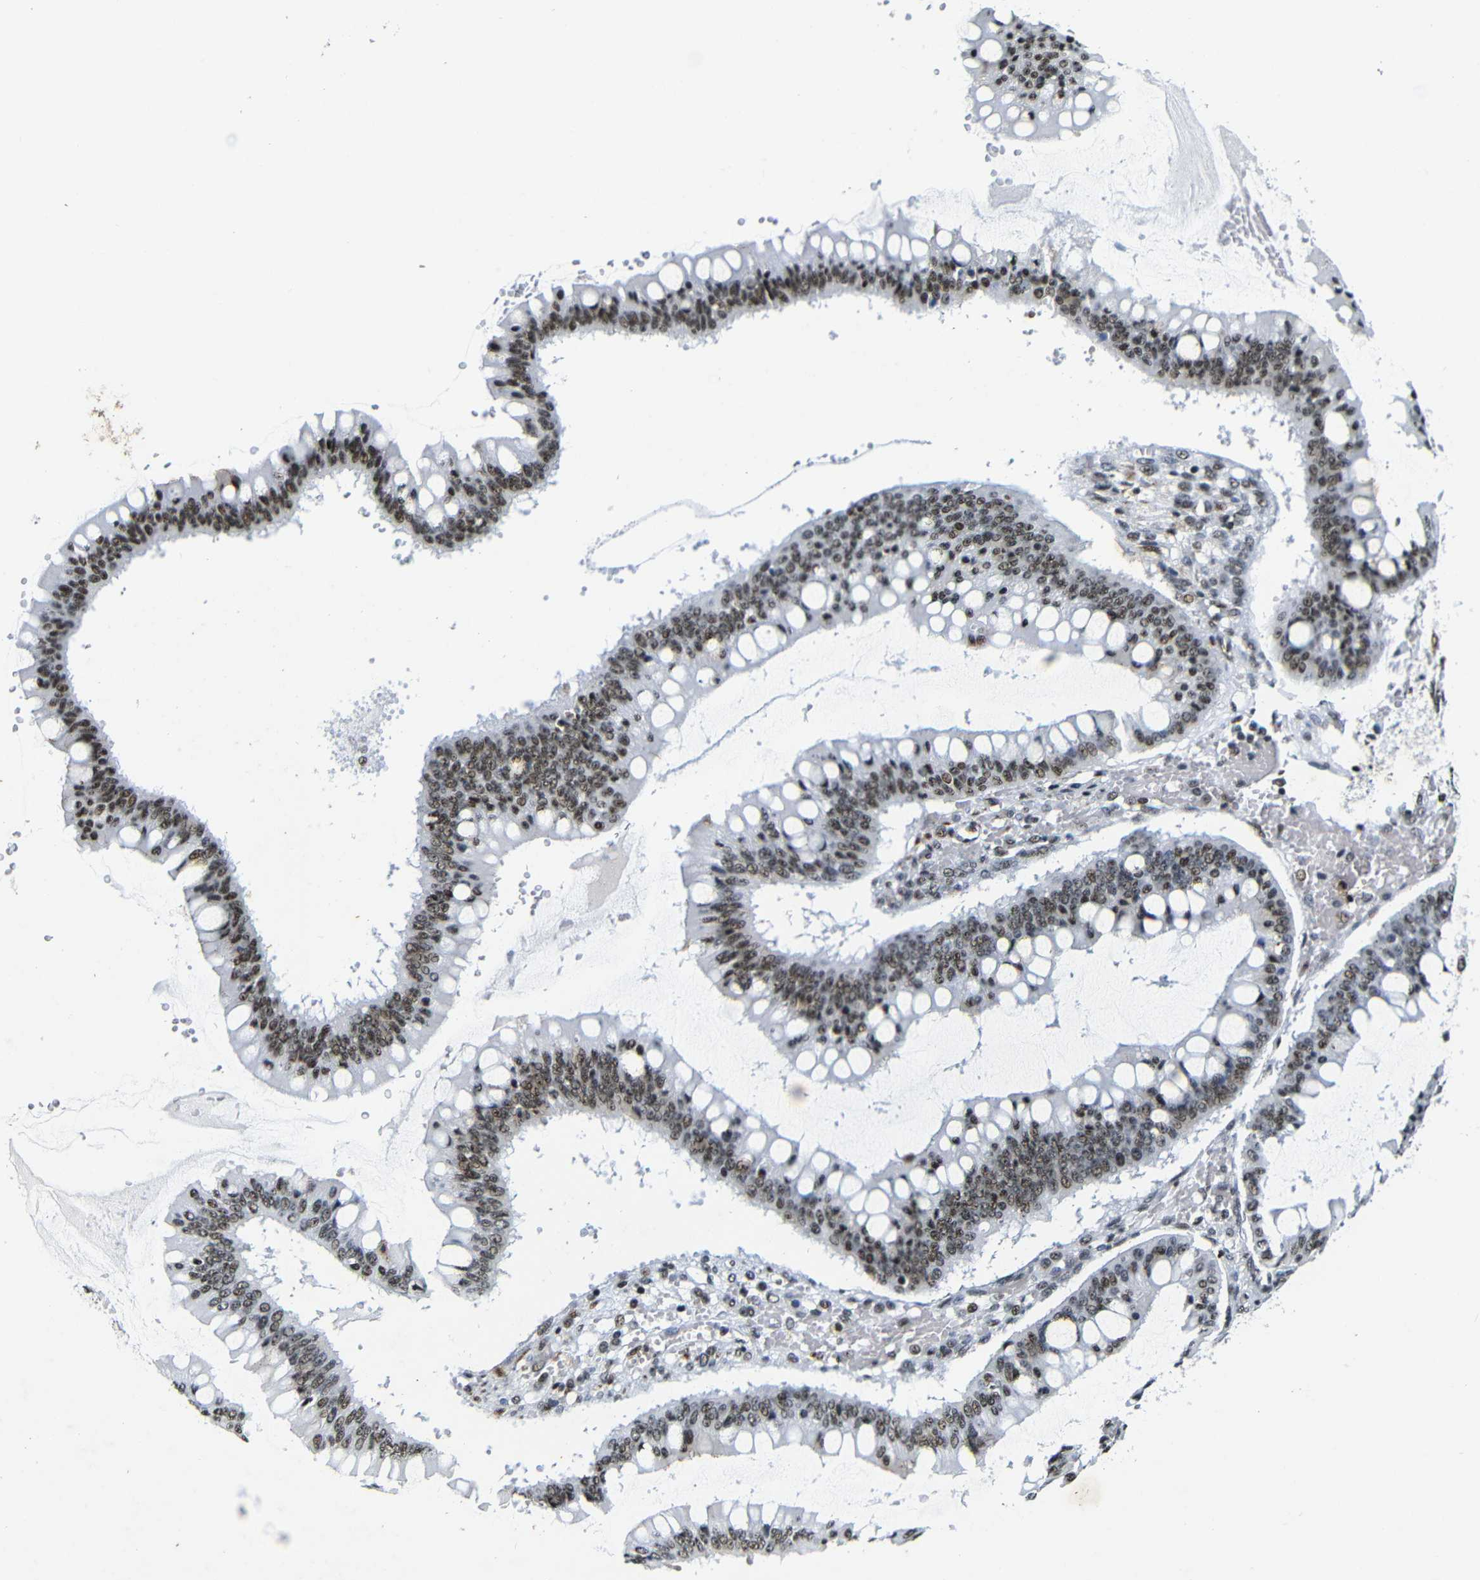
{"staining": {"intensity": "moderate", "quantity": ">75%", "location": "nuclear"}, "tissue": "ovarian cancer", "cell_type": "Tumor cells", "image_type": "cancer", "snomed": [{"axis": "morphology", "description": "Cystadenocarcinoma, mucinous, NOS"}, {"axis": "topography", "description": "Ovary"}], "caption": "Moderate nuclear positivity for a protein is seen in about >75% of tumor cells of mucinous cystadenocarcinoma (ovarian) using IHC.", "gene": "SRSF1", "patient": {"sex": "female", "age": 73}}